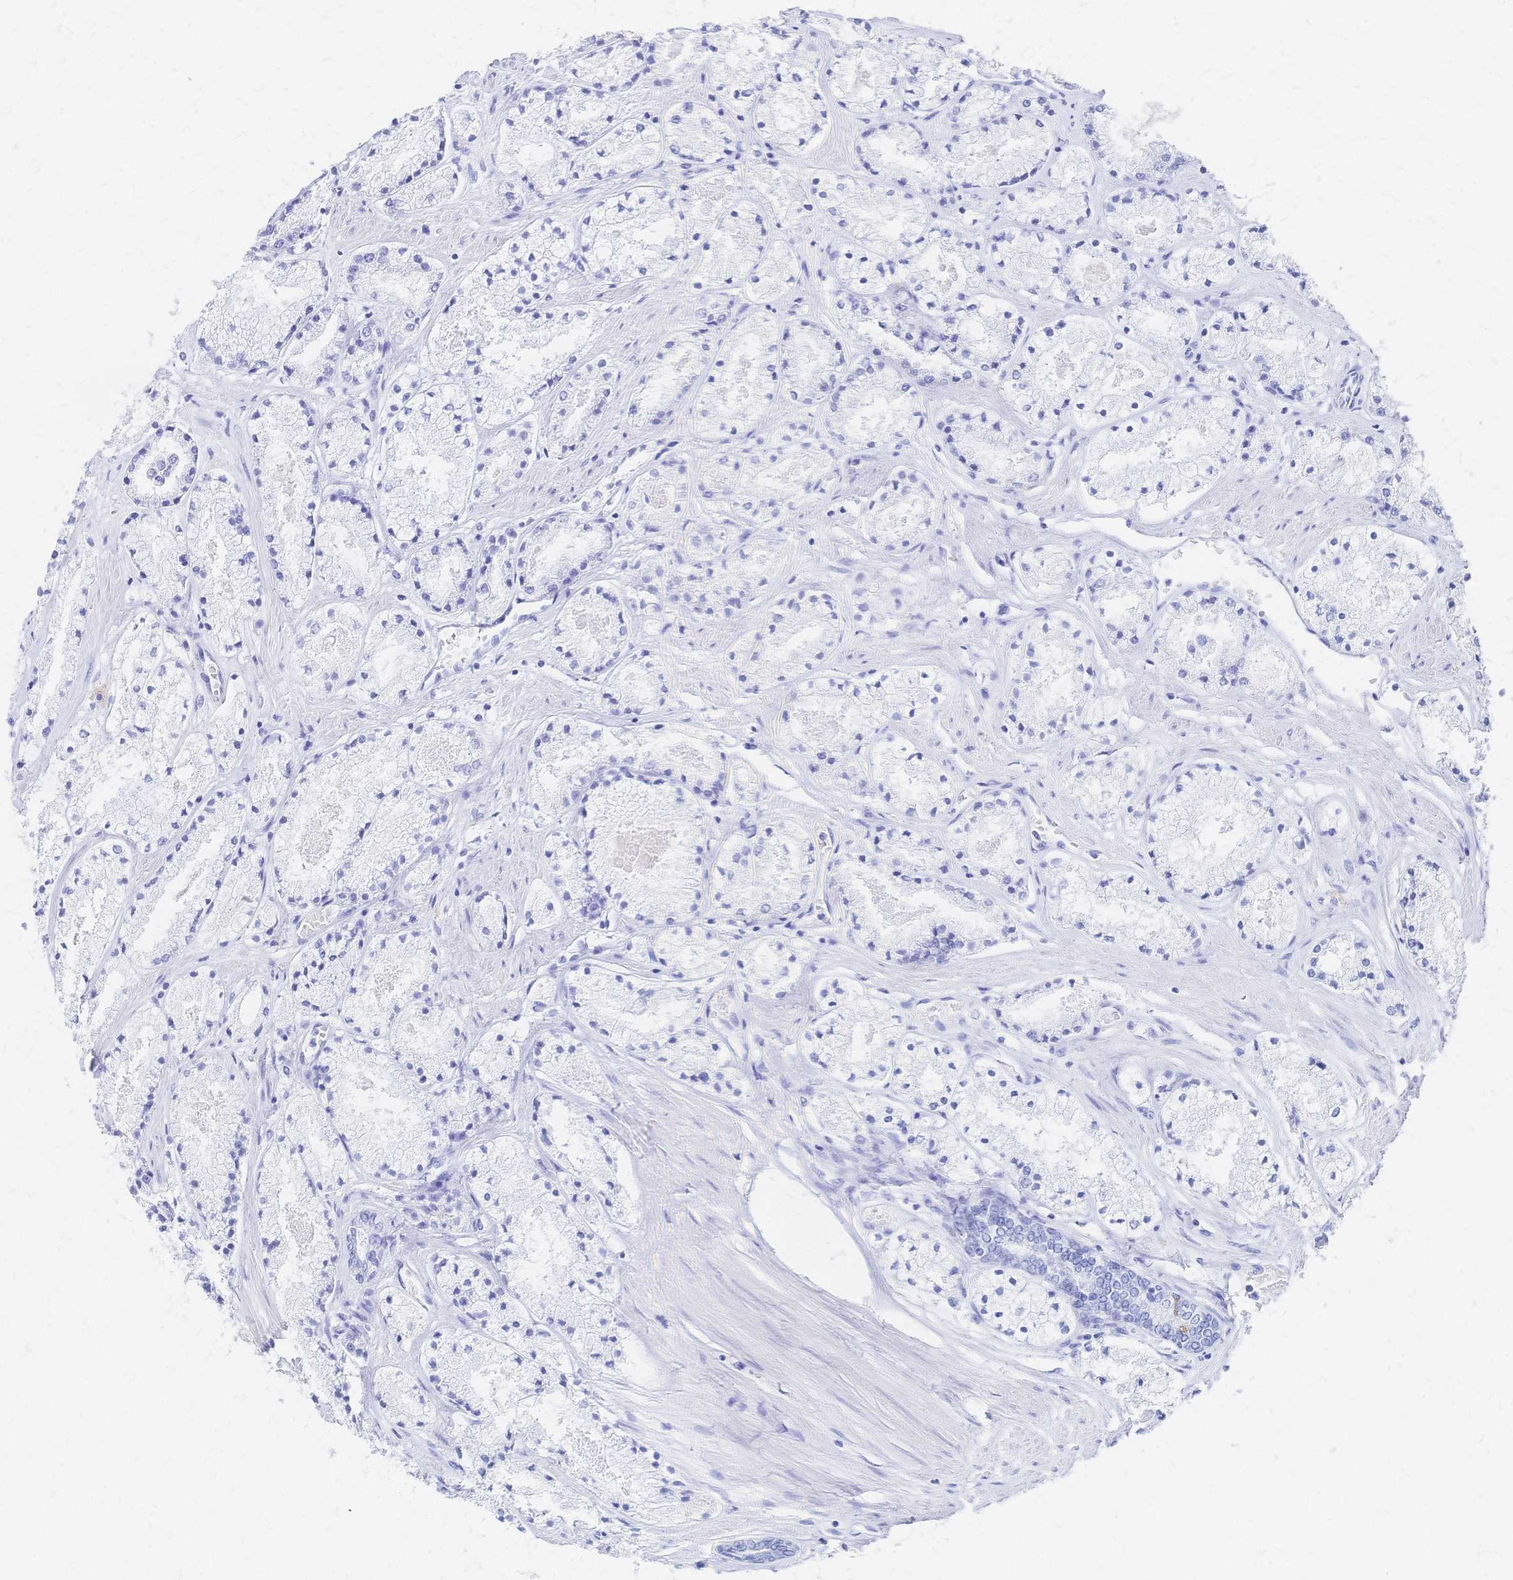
{"staining": {"intensity": "negative", "quantity": "none", "location": "none"}, "tissue": "prostate cancer", "cell_type": "Tumor cells", "image_type": "cancer", "snomed": [{"axis": "morphology", "description": "Adenocarcinoma, High grade"}, {"axis": "topography", "description": "Prostate"}], "caption": "Tumor cells are negative for brown protein staining in prostate cancer. (Immunohistochemistry (ihc), brightfield microscopy, high magnification).", "gene": "SLC5A1", "patient": {"sex": "male", "age": 63}}